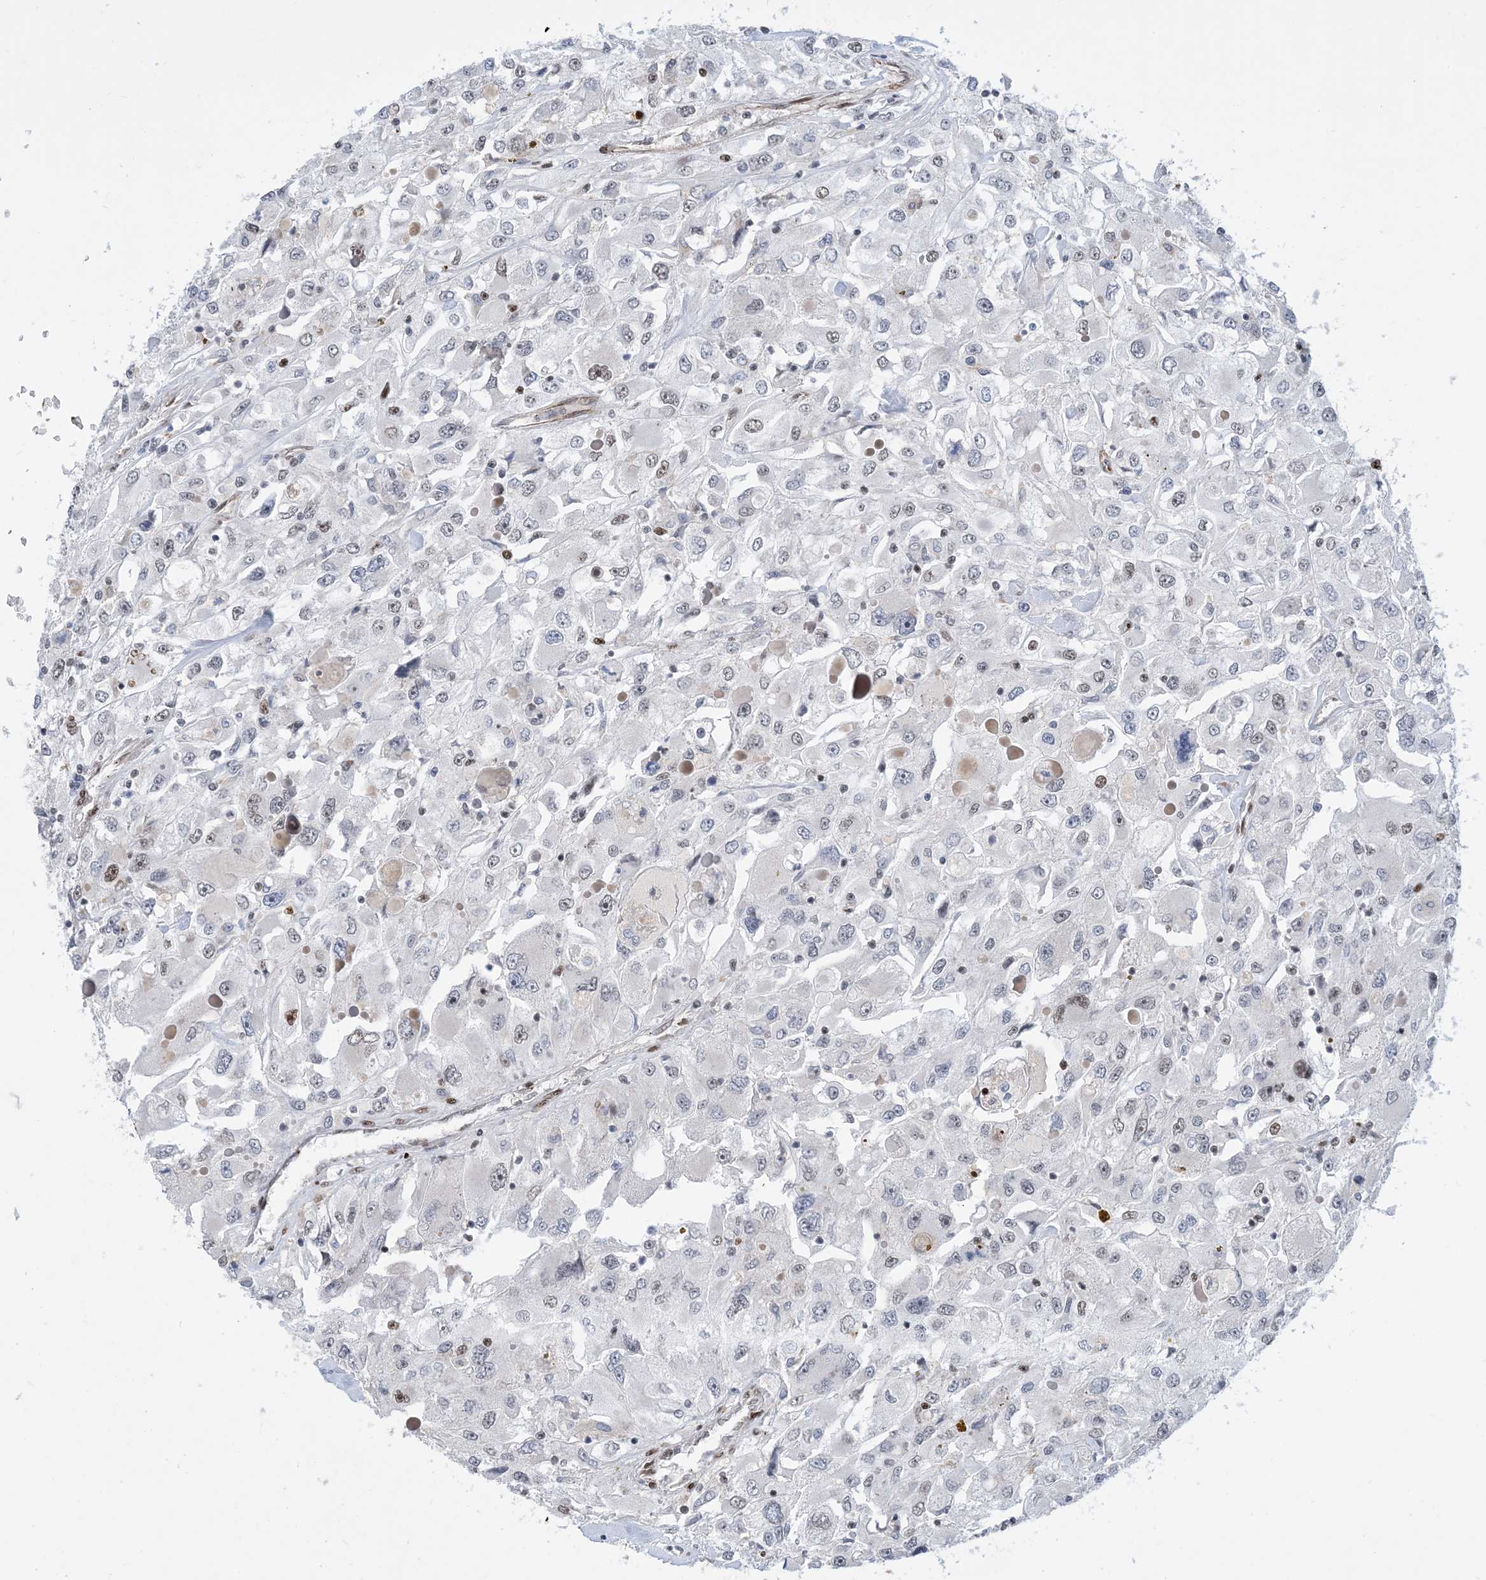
{"staining": {"intensity": "moderate", "quantity": "<25%", "location": "nuclear"}, "tissue": "renal cancer", "cell_type": "Tumor cells", "image_type": "cancer", "snomed": [{"axis": "morphology", "description": "Adenocarcinoma, NOS"}, {"axis": "topography", "description": "Kidney"}], "caption": "An immunohistochemistry (IHC) micrograph of tumor tissue is shown. Protein staining in brown labels moderate nuclear positivity in renal cancer (adenocarcinoma) within tumor cells.", "gene": "TSPYL1", "patient": {"sex": "female", "age": 52}}